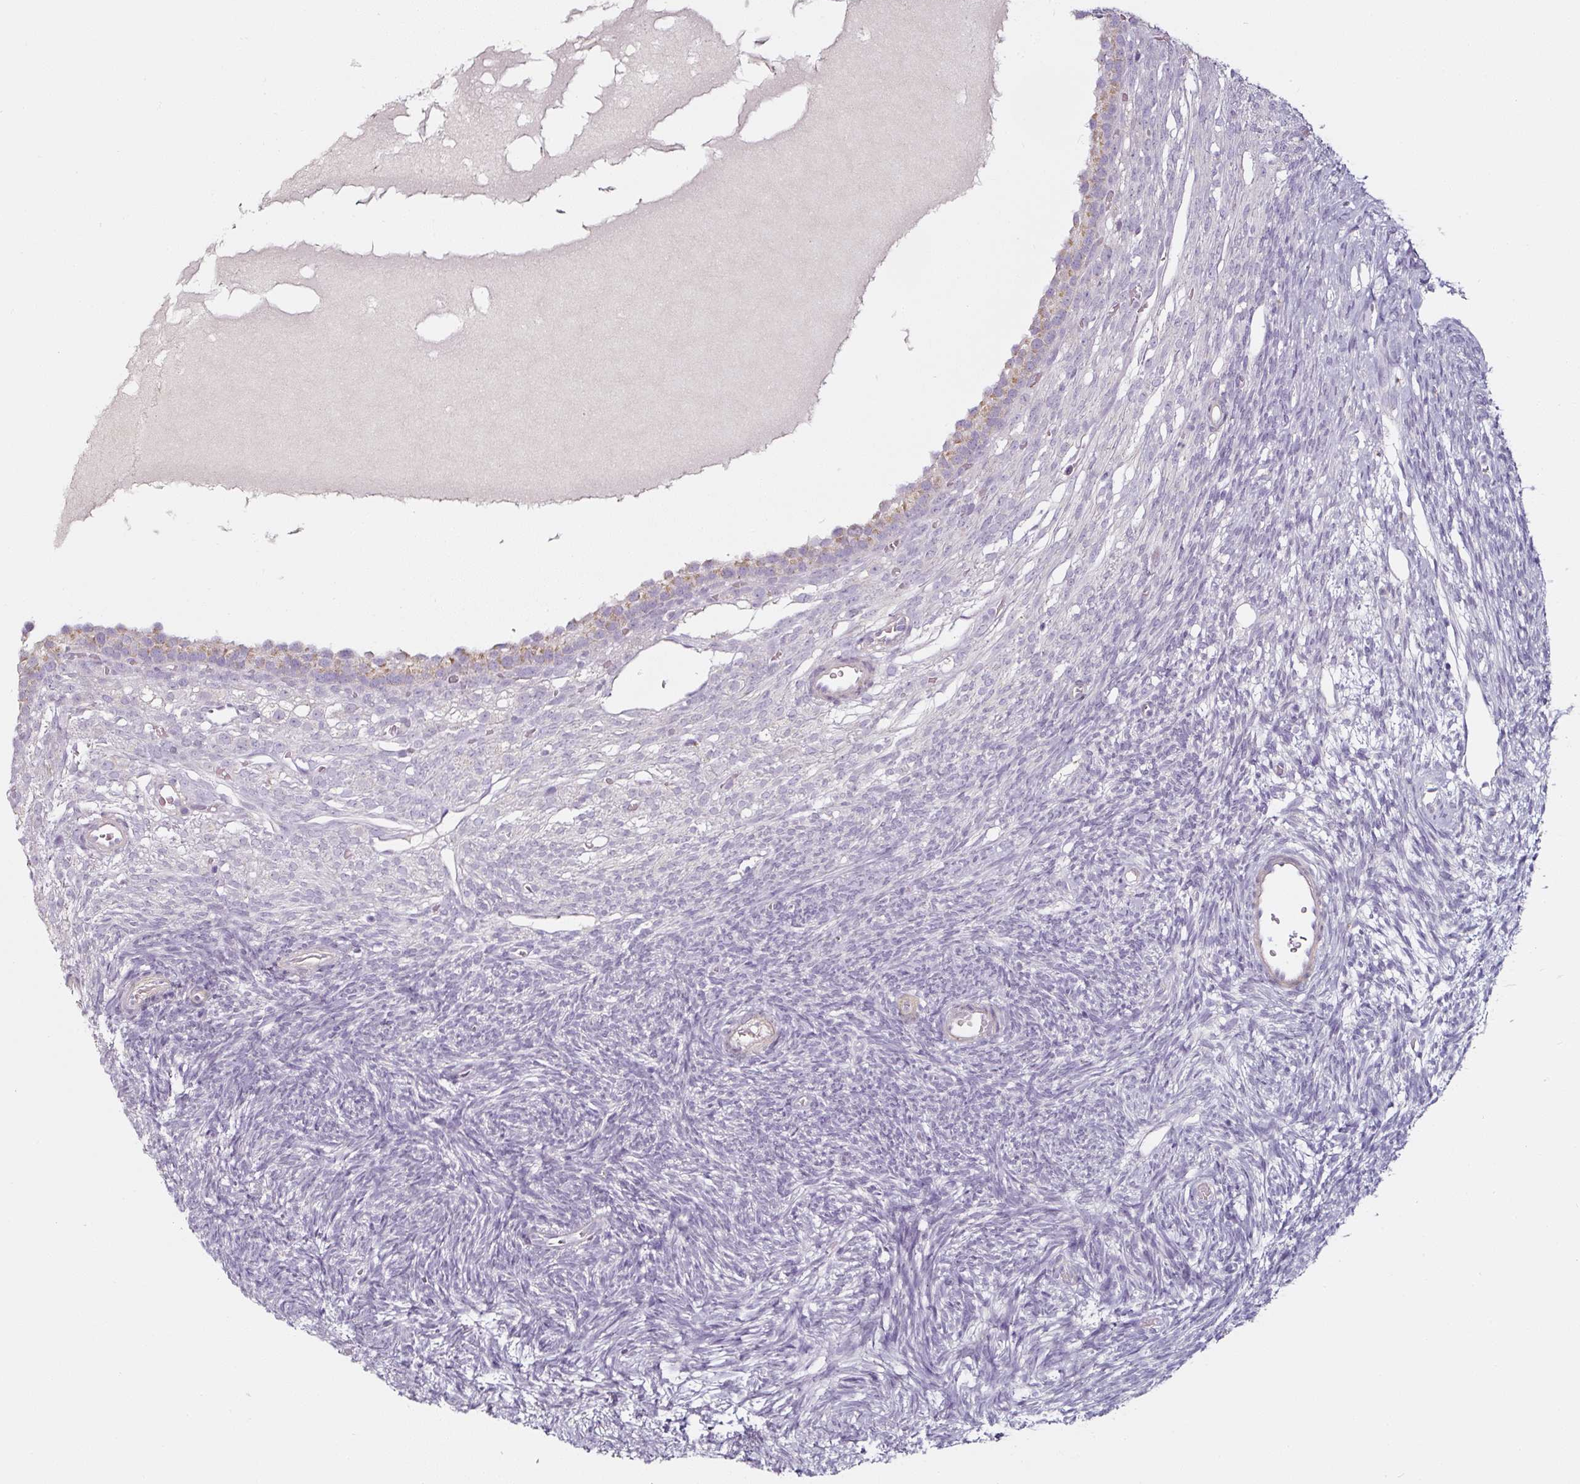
{"staining": {"intensity": "negative", "quantity": "none", "location": "none"}, "tissue": "ovary", "cell_type": "Ovarian stroma cells", "image_type": "normal", "snomed": [{"axis": "morphology", "description": "Normal tissue, NOS"}, {"axis": "topography", "description": "Ovary"}], "caption": "Immunohistochemistry (IHC) image of unremarkable ovary: ovary stained with DAB (3,3'-diaminobenzidine) shows no significant protein staining in ovarian stroma cells. Nuclei are stained in blue.", "gene": "CAP2", "patient": {"sex": "female", "age": 39}}